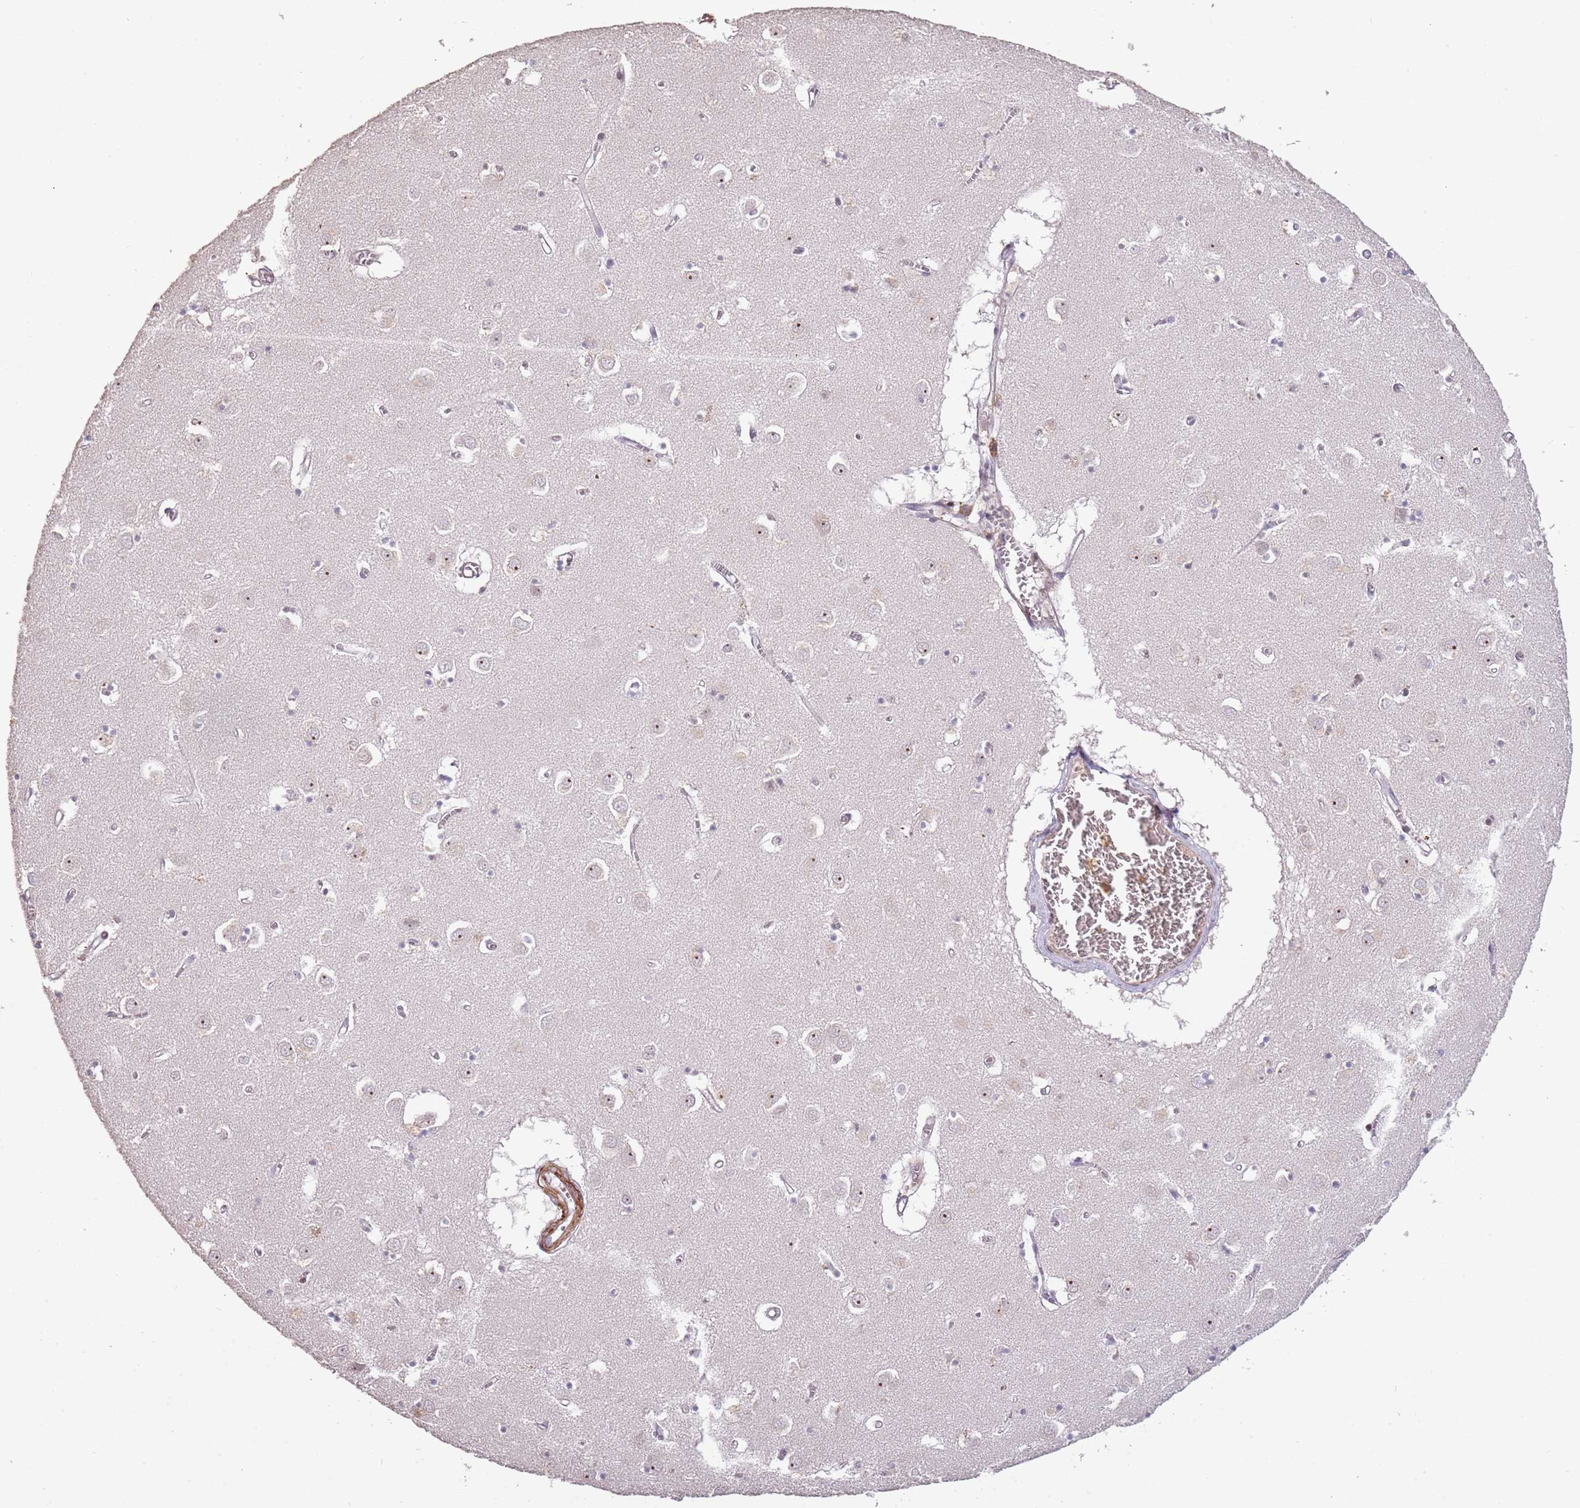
{"staining": {"intensity": "moderate", "quantity": "25%-75%", "location": "nuclear"}, "tissue": "caudate", "cell_type": "Glial cells", "image_type": "normal", "snomed": [{"axis": "morphology", "description": "Normal tissue, NOS"}, {"axis": "topography", "description": "Lateral ventricle wall"}], "caption": "High-magnification brightfield microscopy of unremarkable caudate stained with DAB (brown) and counterstained with hematoxylin (blue). glial cells exhibit moderate nuclear positivity is appreciated in about25%-75% of cells.", "gene": "ADTRP", "patient": {"sex": "male", "age": 70}}